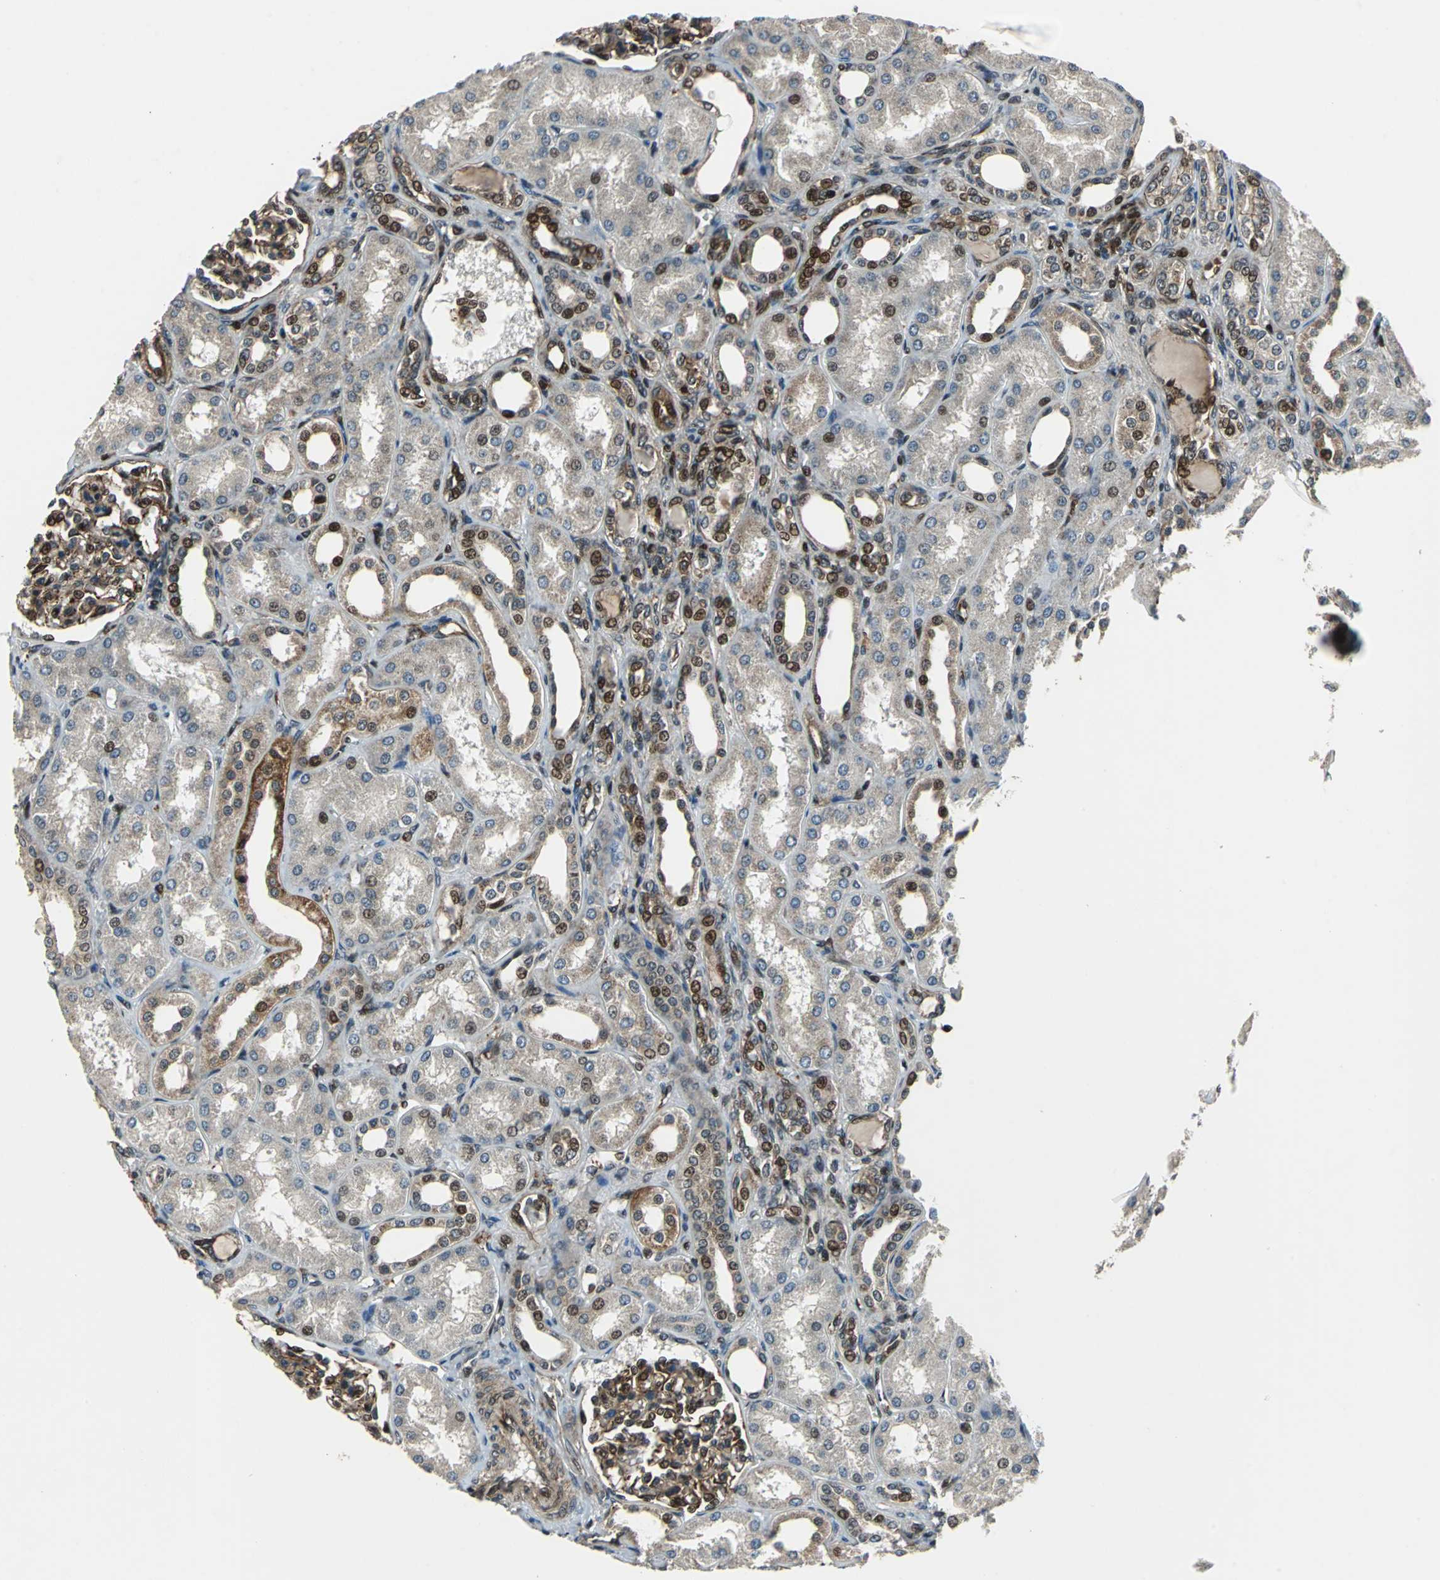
{"staining": {"intensity": "strong", "quantity": "25%-75%", "location": "cytoplasmic/membranous"}, "tissue": "kidney", "cell_type": "Cells in glomeruli", "image_type": "normal", "snomed": [{"axis": "morphology", "description": "Normal tissue, NOS"}, {"axis": "topography", "description": "Kidney"}], "caption": "Immunohistochemistry photomicrograph of normal kidney: human kidney stained using IHC displays high levels of strong protein expression localized specifically in the cytoplasmic/membranous of cells in glomeruli, appearing as a cytoplasmic/membranous brown color.", "gene": "AATF", "patient": {"sex": "male", "age": 7}}